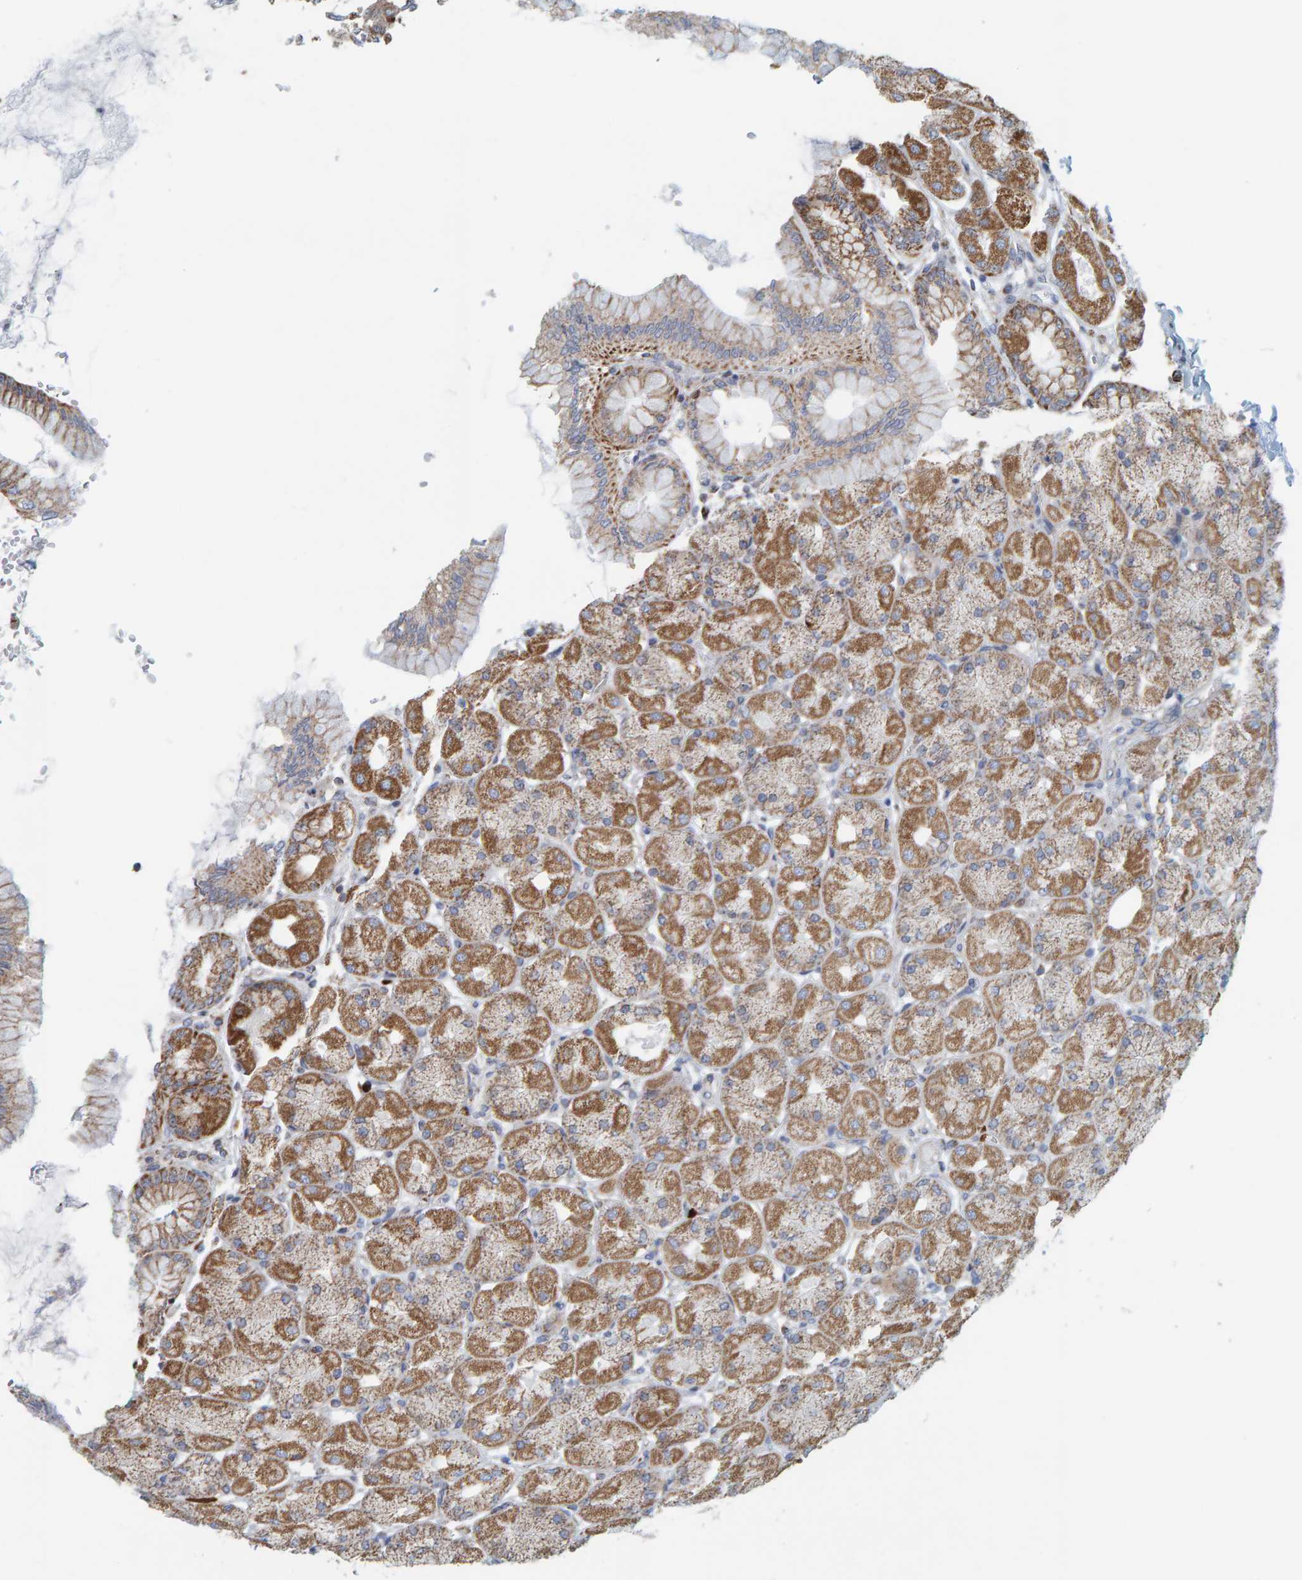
{"staining": {"intensity": "moderate", "quantity": ">75%", "location": "cytoplasmic/membranous"}, "tissue": "stomach", "cell_type": "Glandular cells", "image_type": "normal", "snomed": [{"axis": "morphology", "description": "Normal tissue, NOS"}, {"axis": "topography", "description": "Stomach, upper"}], "caption": "Immunohistochemical staining of benign stomach displays medium levels of moderate cytoplasmic/membranous positivity in about >75% of glandular cells. (Brightfield microscopy of DAB IHC at high magnification).", "gene": "B9D1", "patient": {"sex": "female", "age": 56}}